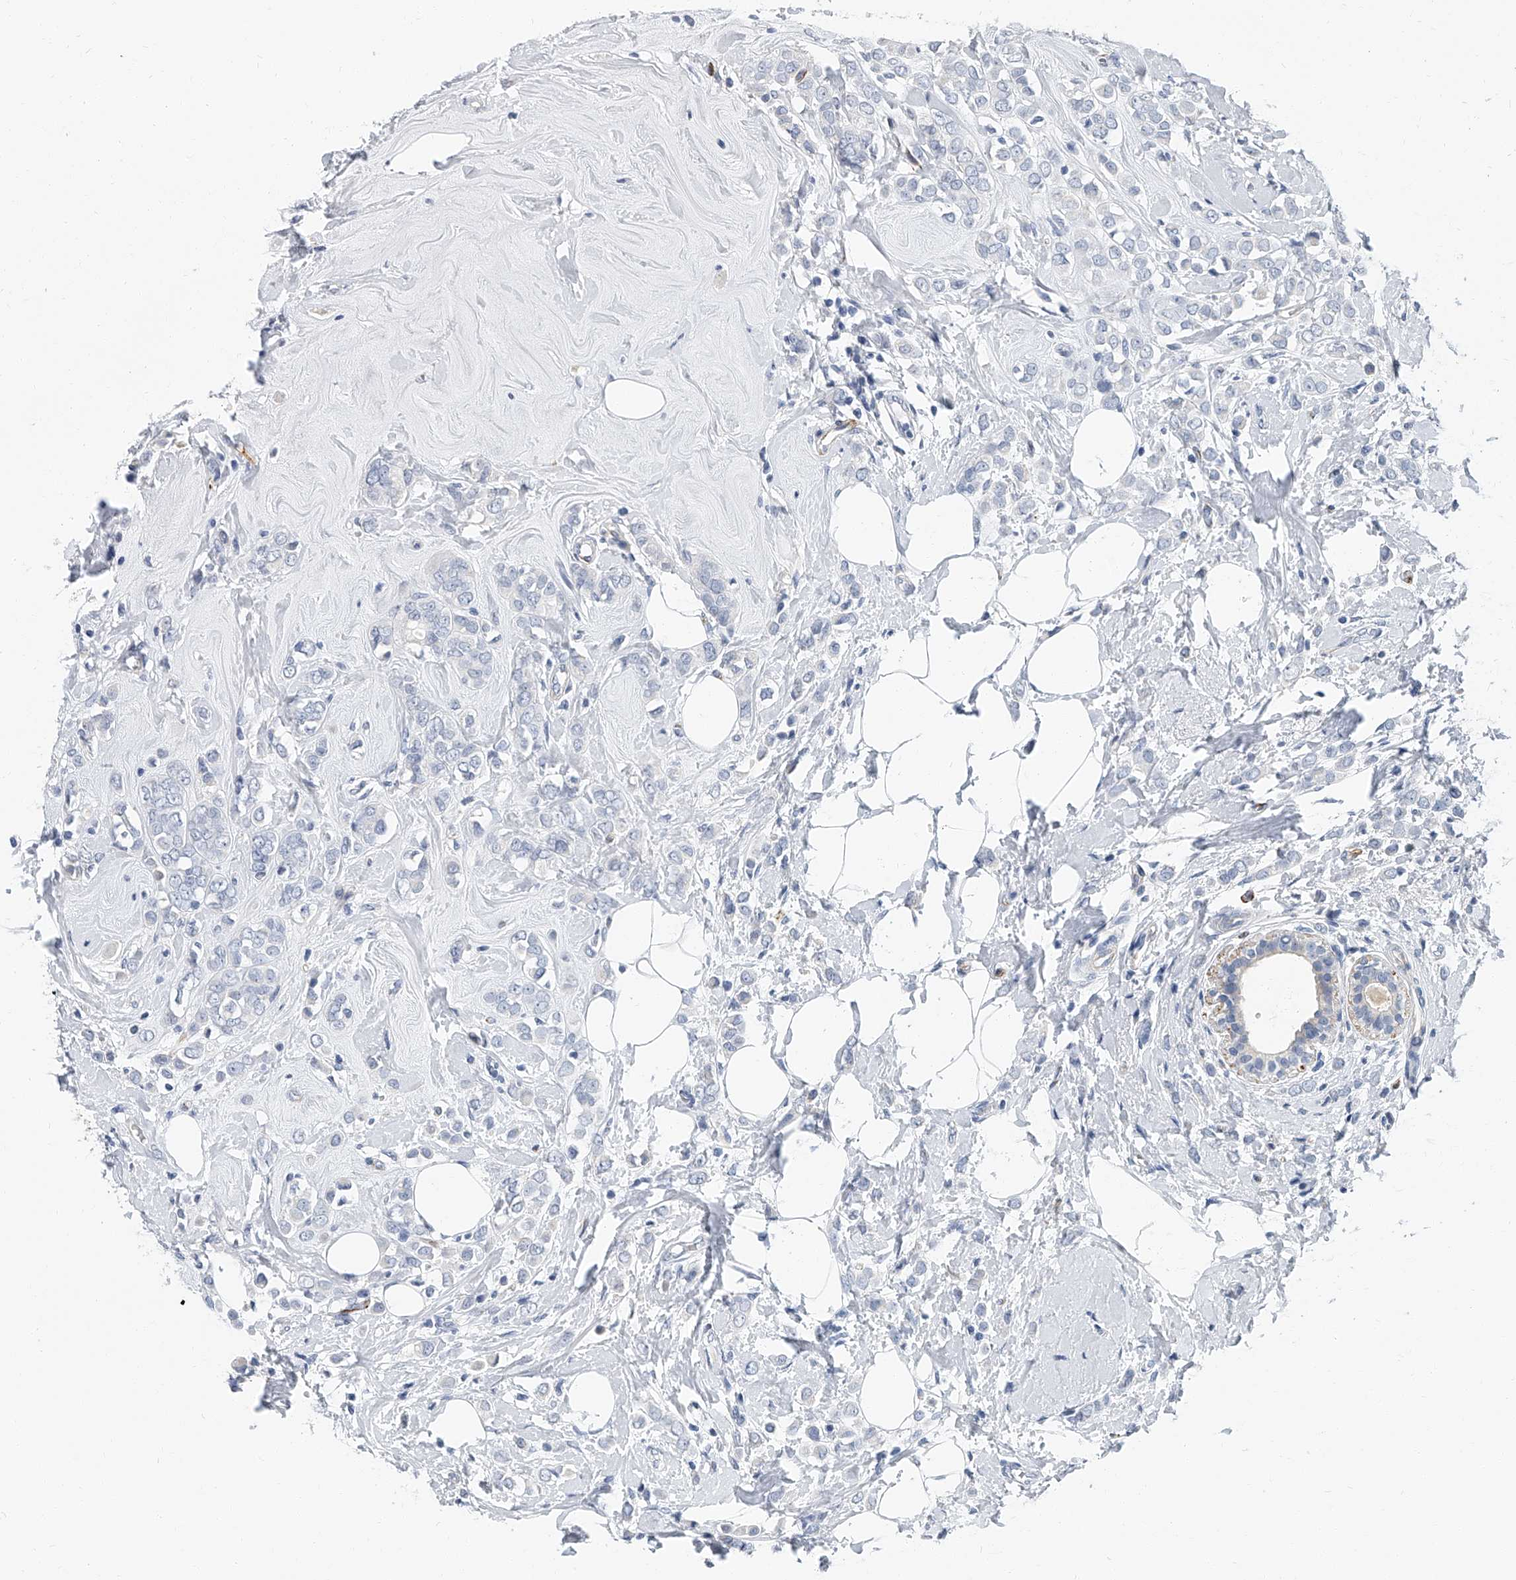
{"staining": {"intensity": "negative", "quantity": "none", "location": "none"}, "tissue": "breast cancer", "cell_type": "Tumor cells", "image_type": "cancer", "snomed": [{"axis": "morphology", "description": "Lobular carcinoma"}, {"axis": "topography", "description": "Breast"}], "caption": "Immunohistochemistry (IHC) photomicrograph of neoplastic tissue: human lobular carcinoma (breast) stained with DAB (3,3'-diaminobenzidine) shows no significant protein expression in tumor cells.", "gene": "KIRREL1", "patient": {"sex": "female", "age": 47}}